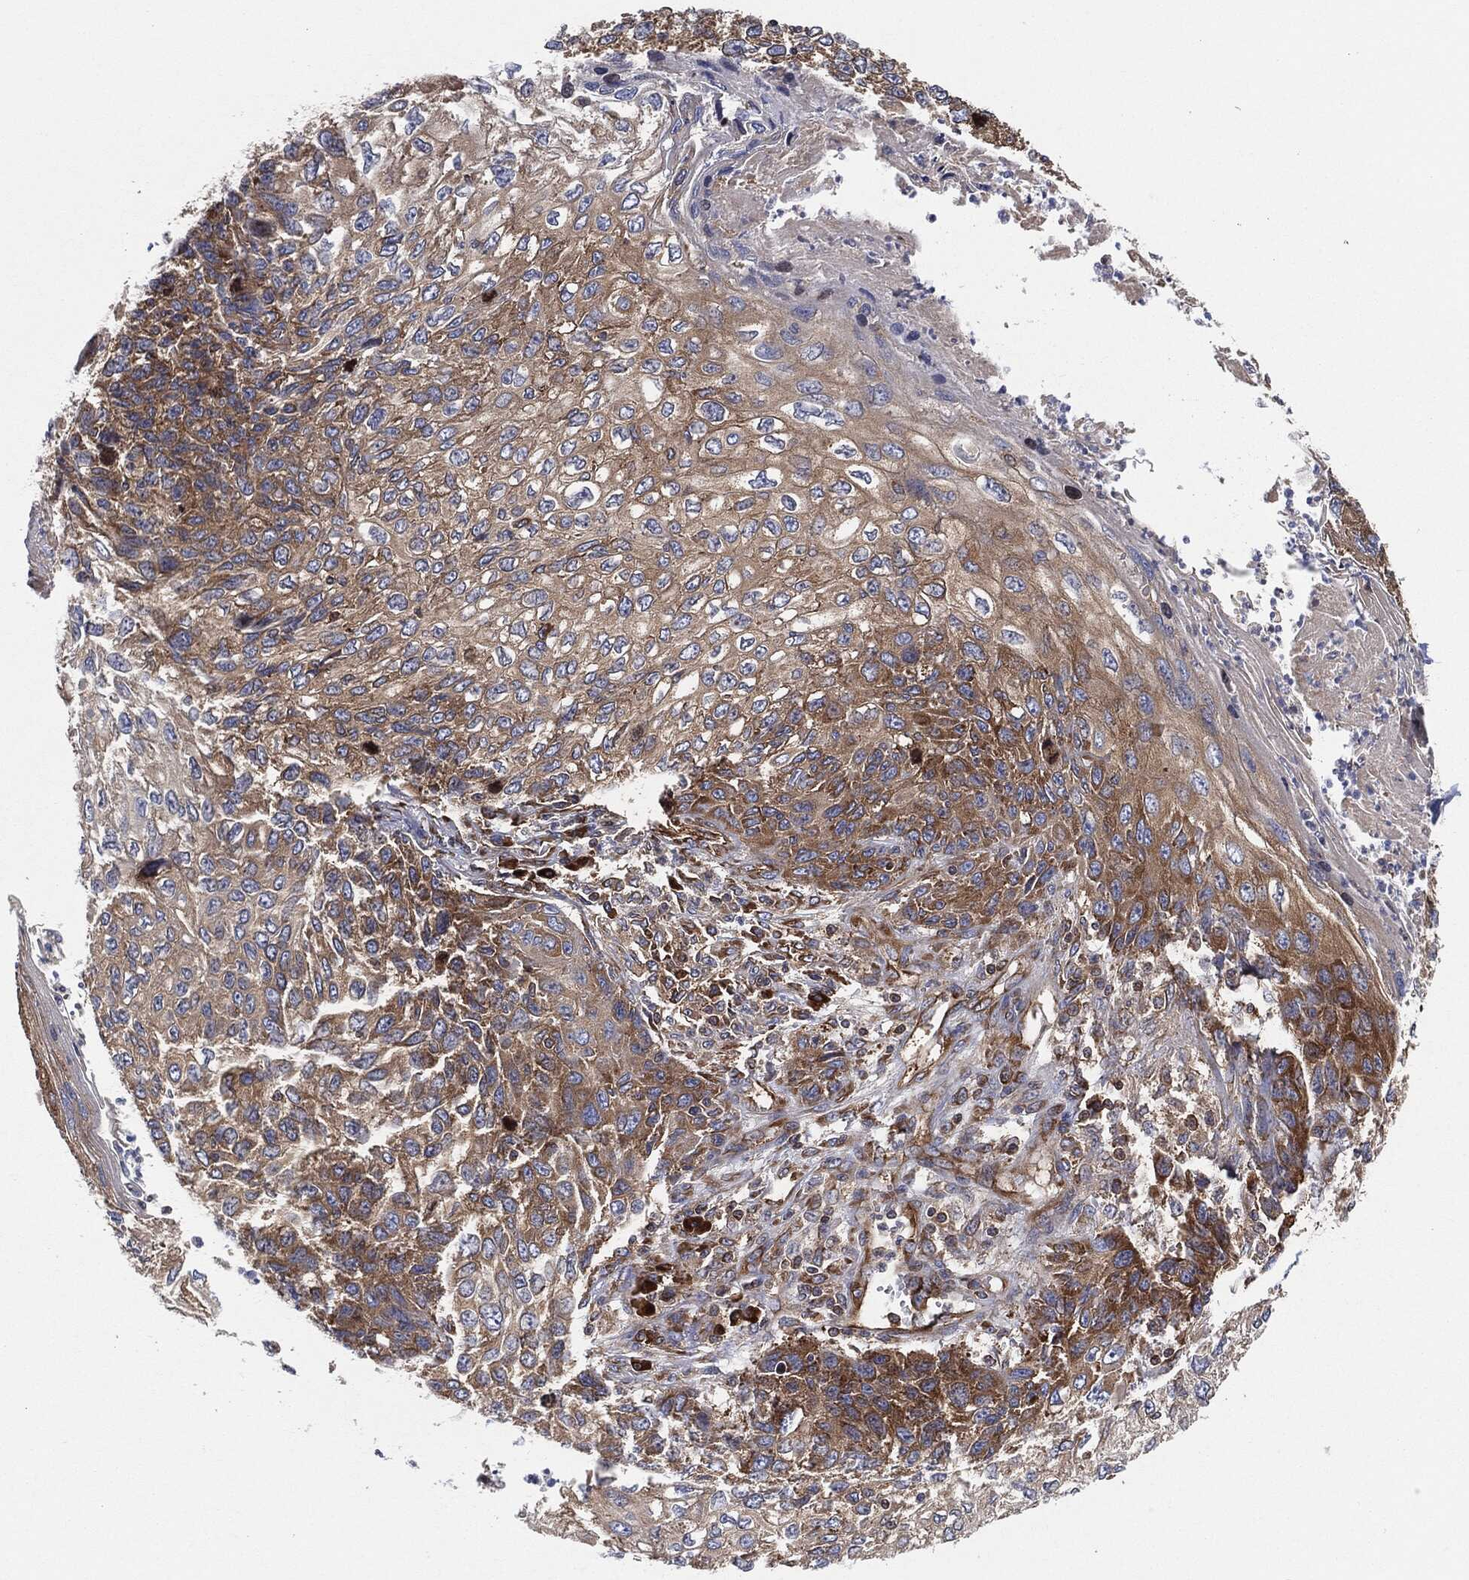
{"staining": {"intensity": "moderate", "quantity": "25%-75%", "location": "cytoplasmic/membranous"}, "tissue": "skin cancer", "cell_type": "Tumor cells", "image_type": "cancer", "snomed": [{"axis": "morphology", "description": "Squamous cell carcinoma, NOS"}, {"axis": "topography", "description": "Skin"}], "caption": "Immunohistochemistry staining of skin cancer, which displays medium levels of moderate cytoplasmic/membranous staining in about 25%-75% of tumor cells indicating moderate cytoplasmic/membranous protein staining. The staining was performed using DAB (brown) for protein detection and nuclei were counterstained in hematoxylin (blue).", "gene": "EIF2S2", "patient": {"sex": "male", "age": 92}}